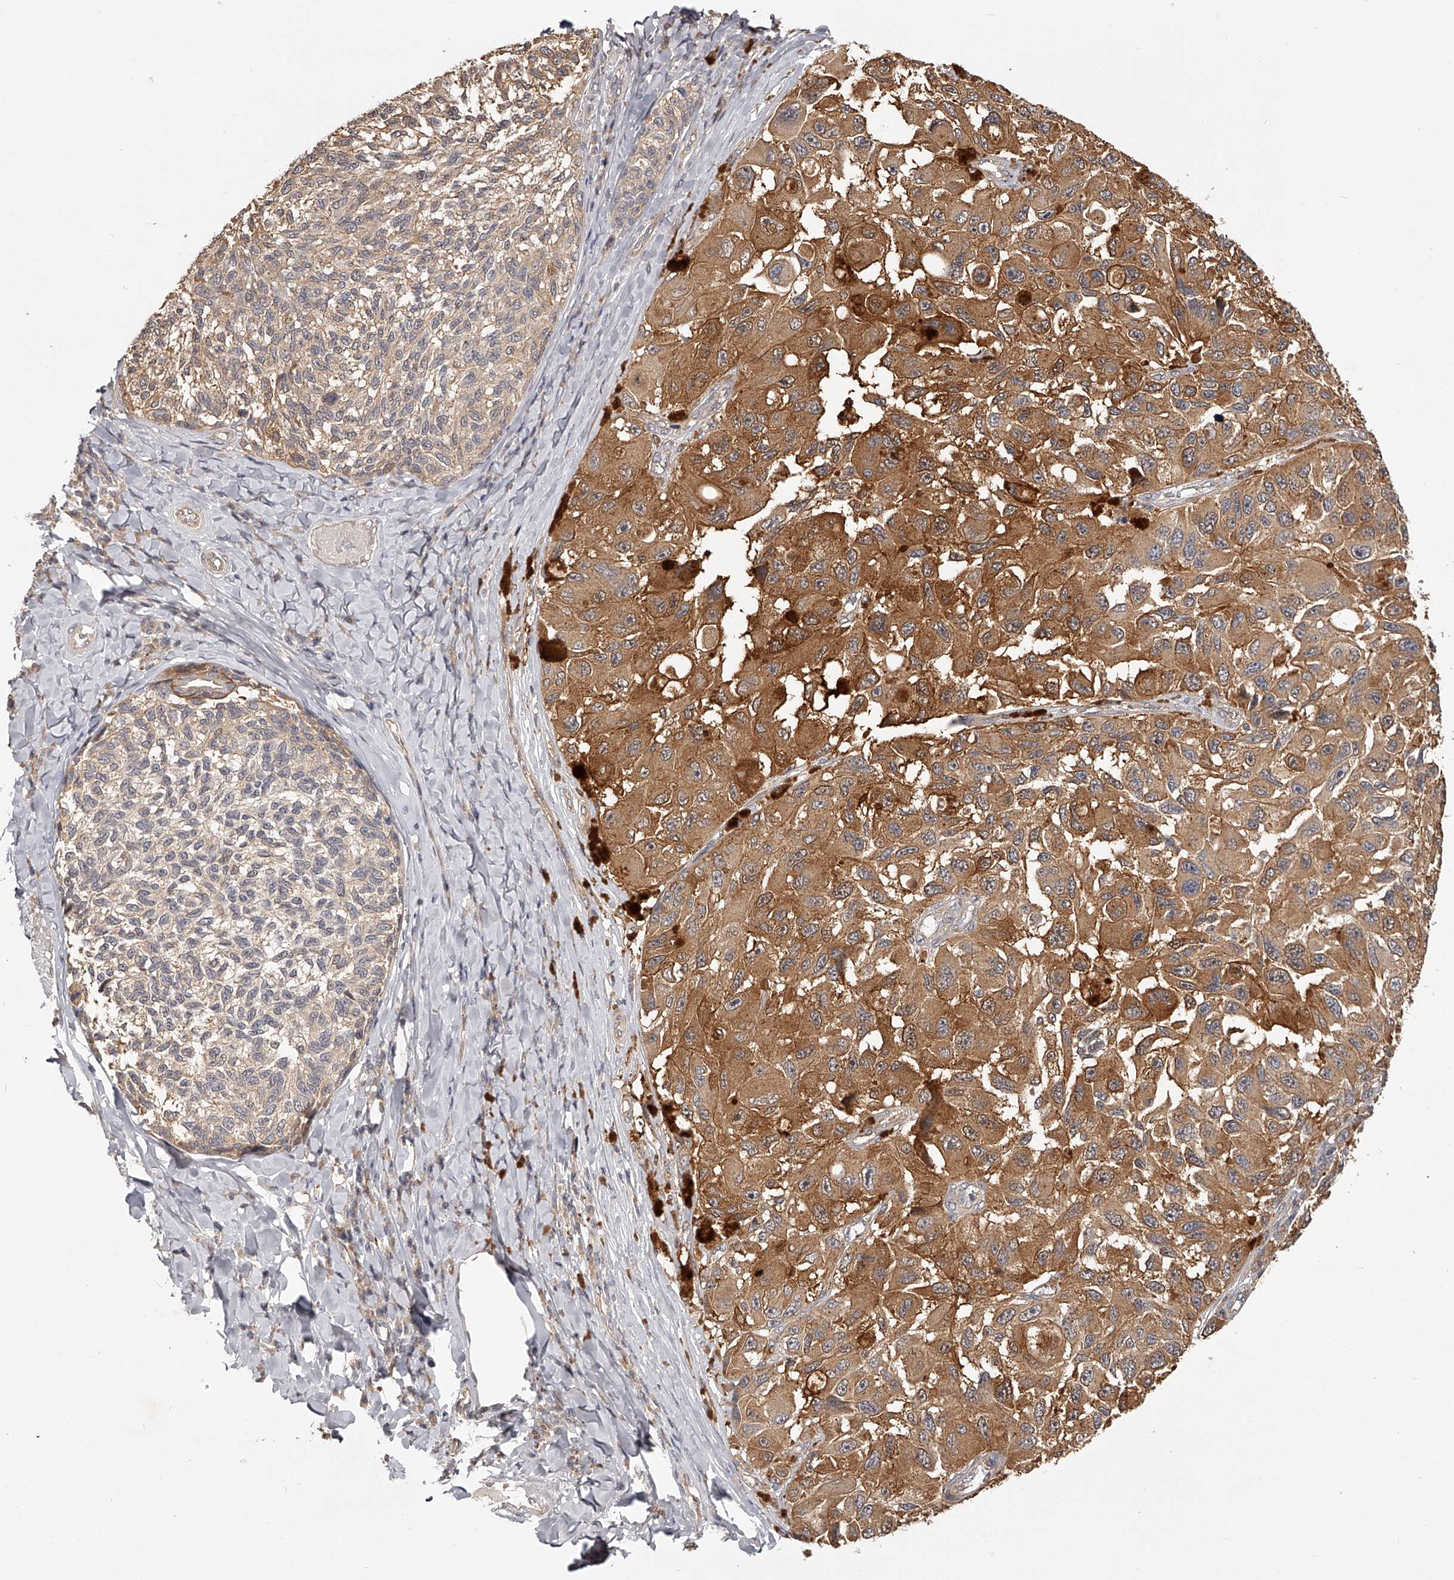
{"staining": {"intensity": "moderate", "quantity": ">75%", "location": "cytoplasmic/membranous"}, "tissue": "melanoma", "cell_type": "Tumor cells", "image_type": "cancer", "snomed": [{"axis": "morphology", "description": "Malignant melanoma, NOS"}, {"axis": "topography", "description": "Skin"}], "caption": "A histopathology image of melanoma stained for a protein shows moderate cytoplasmic/membranous brown staining in tumor cells.", "gene": "ZNF582", "patient": {"sex": "female", "age": 73}}